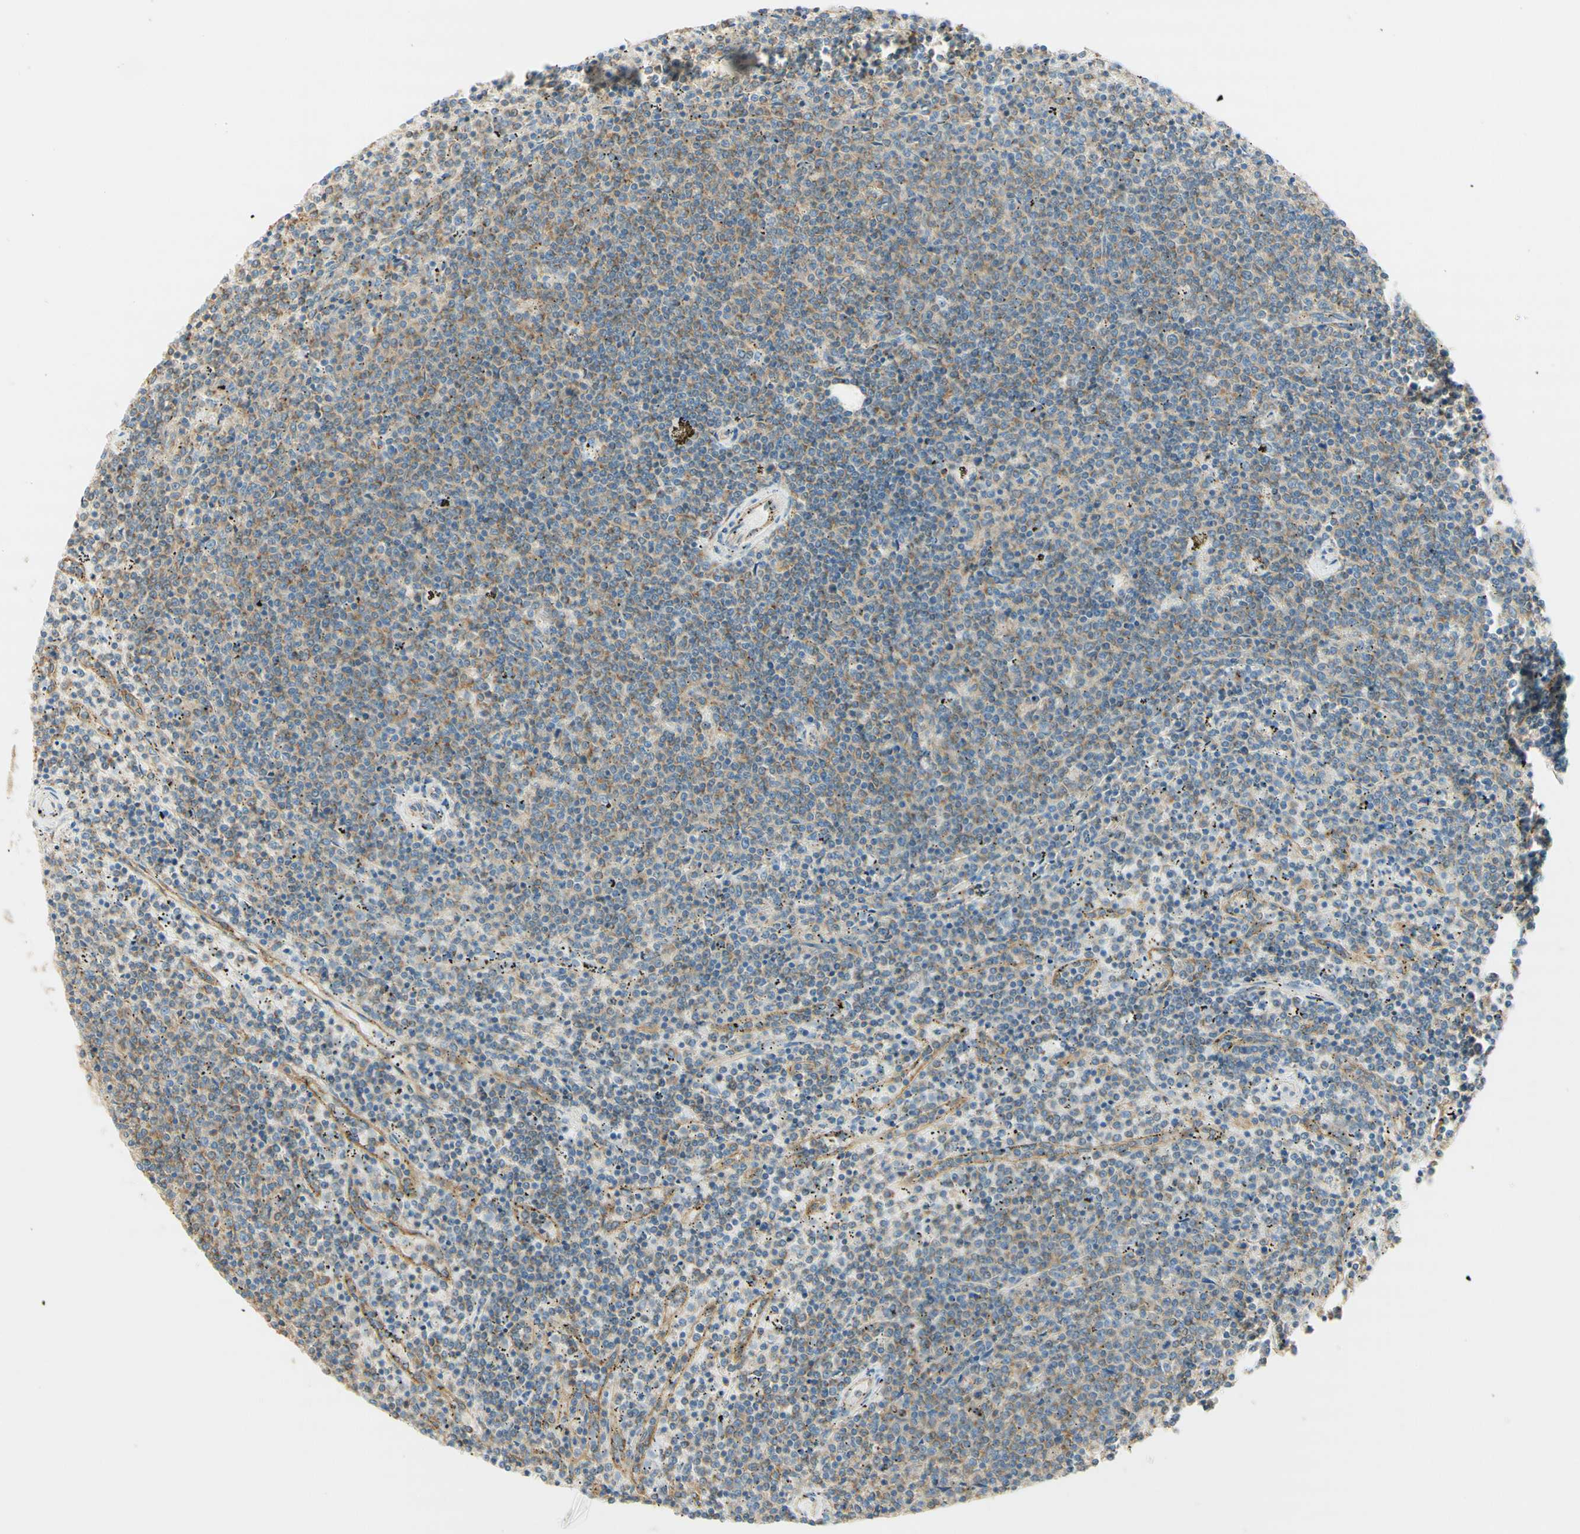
{"staining": {"intensity": "negative", "quantity": "none", "location": "none"}, "tissue": "lymphoma", "cell_type": "Tumor cells", "image_type": "cancer", "snomed": [{"axis": "morphology", "description": "Malignant lymphoma, non-Hodgkin's type, Low grade"}, {"axis": "topography", "description": "Spleen"}], "caption": "Histopathology image shows no protein expression in tumor cells of malignant lymphoma, non-Hodgkin's type (low-grade) tissue.", "gene": "CLTC", "patient": {"sex": "female", "age": 50}}